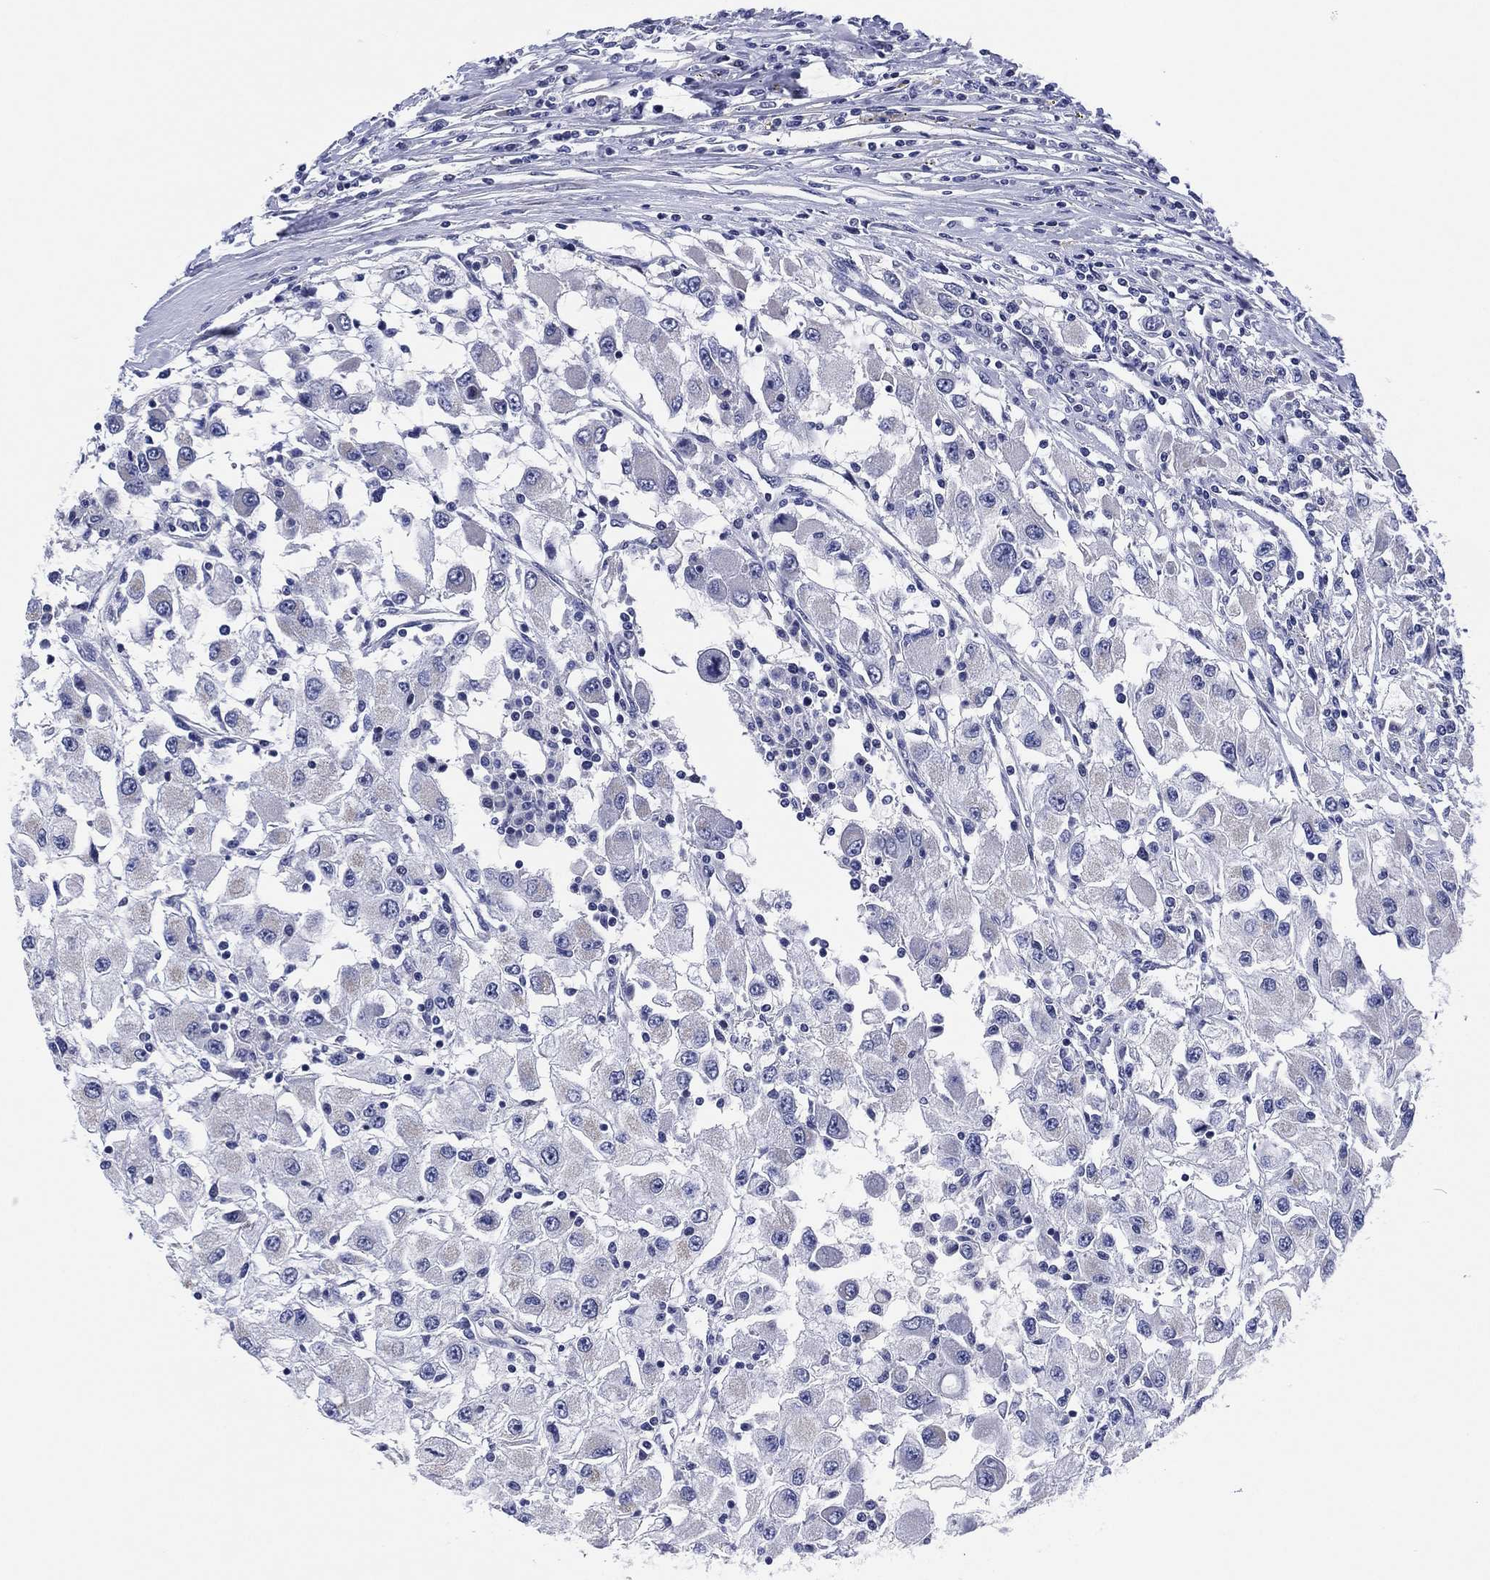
{"staining": {"intensity": "negative", "quantity": "none", "location": "none"}, "tissue": "renal cancer", "cell_type": "Tumor cells", "image_type": "cancer", "snomed": [{"axis": "morphology", "description": "Adenocarcinoma, NOS"}, {"axis": "topography", "description": "Kidney"}], "caption": "This is a image of immunohistochemistry (IHC) staining of renal adenocarcinoma, which shows no staining in tumor cells.", "gene": "CLIP3", "patient": {"sex": "female", "age": 67}}